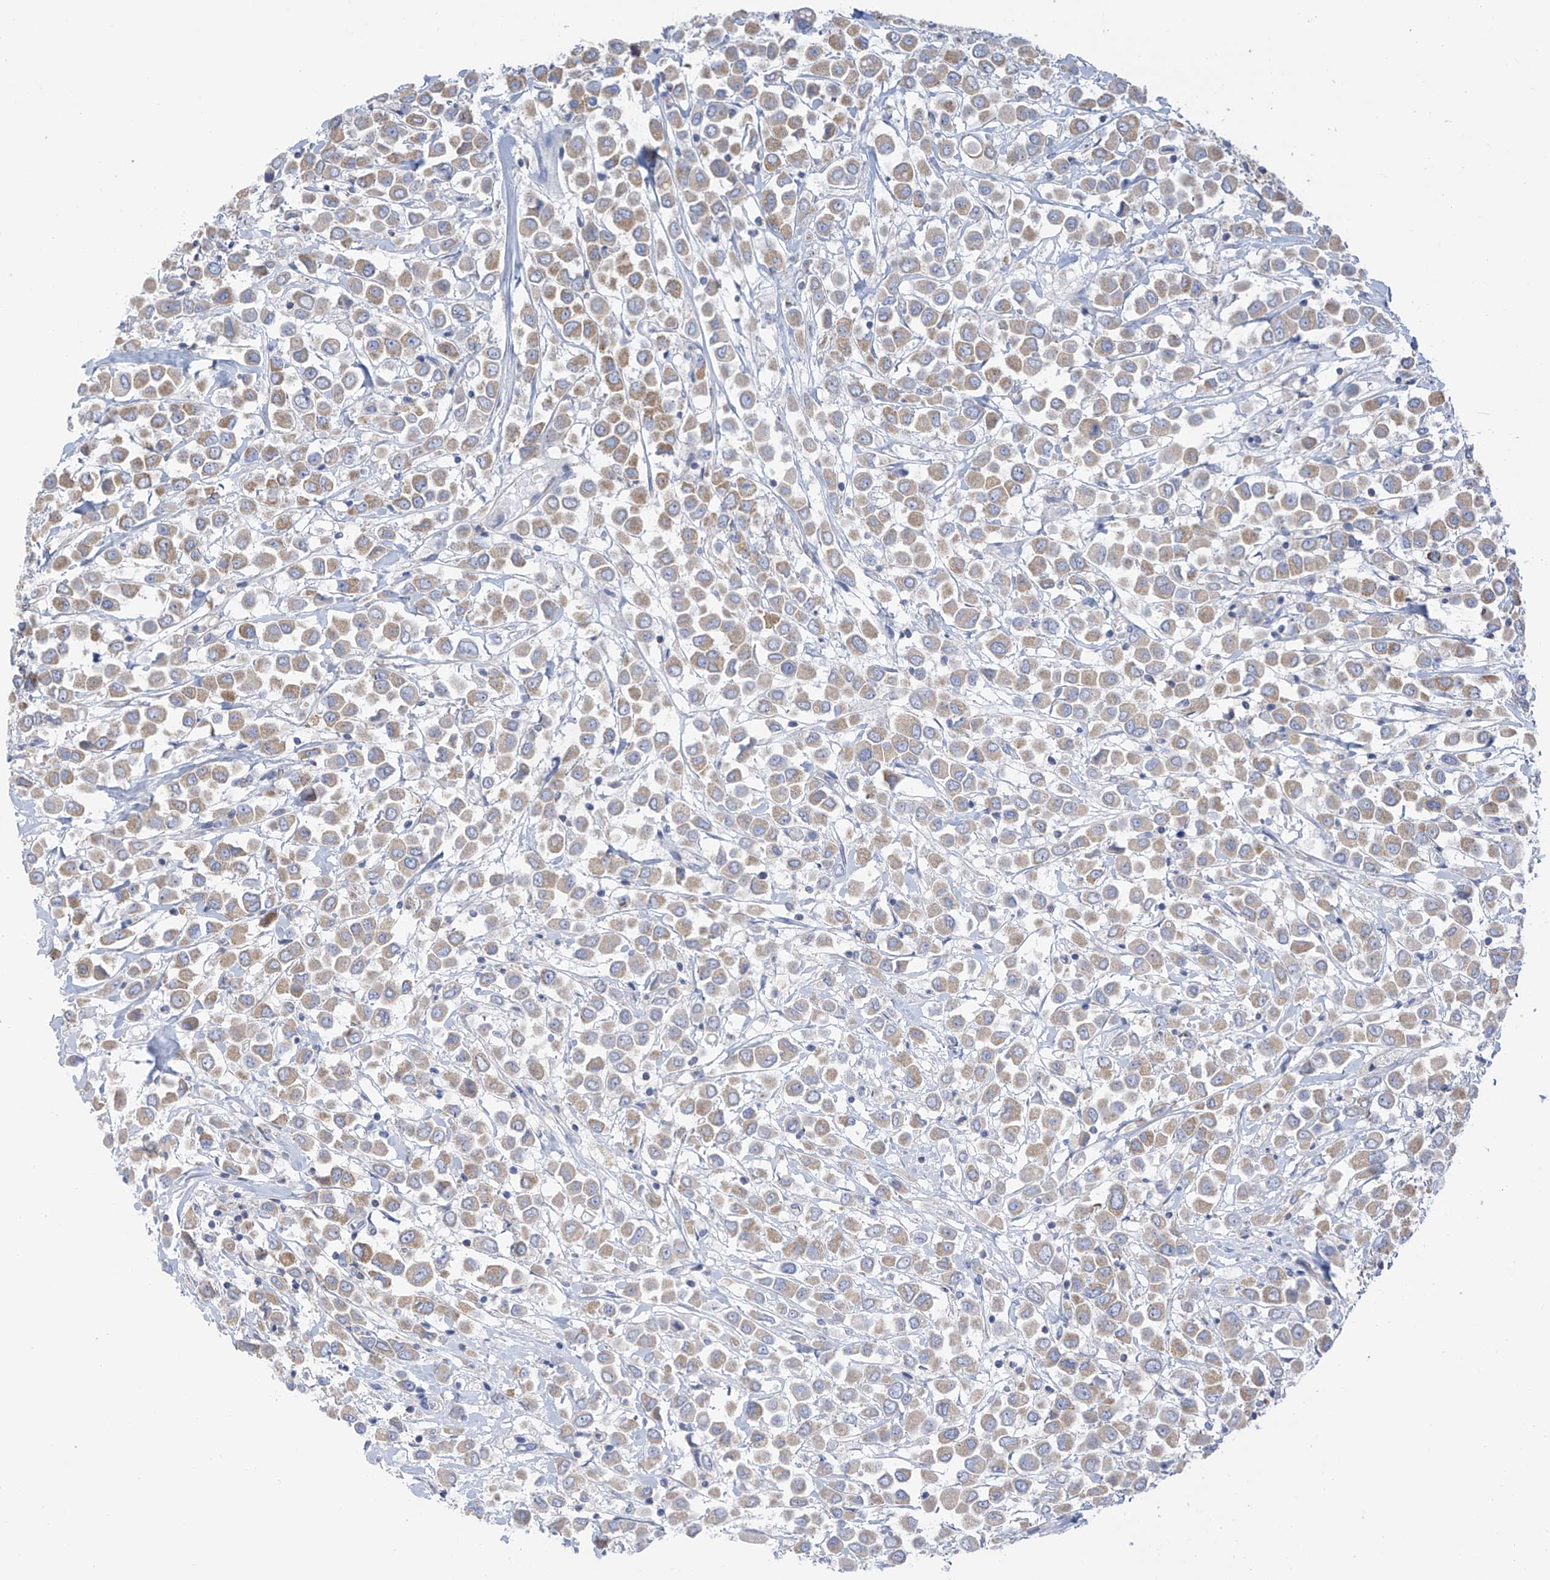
{"staining": {"intensity": "moderate", "quantity": "25%-75%", "location": "cytoplasmic/membranous"}, "tissue": "breast cancer", "cell_type": "Tumor cells", "image_type": "cancer", "snomed": [{"axis": "morphology", "description": "Duct carcinoma"}, {"axis": "topography", "description": "Breast"}], "caption": "The micrograph shows a brown stain indicating the presence of a protein in the cytoplasmic/membranous of tumor cells in infiltrating ductal carcinoma (breast).", "gene": "PNPT1", "patient": {"sex": "female", "age": 61}}